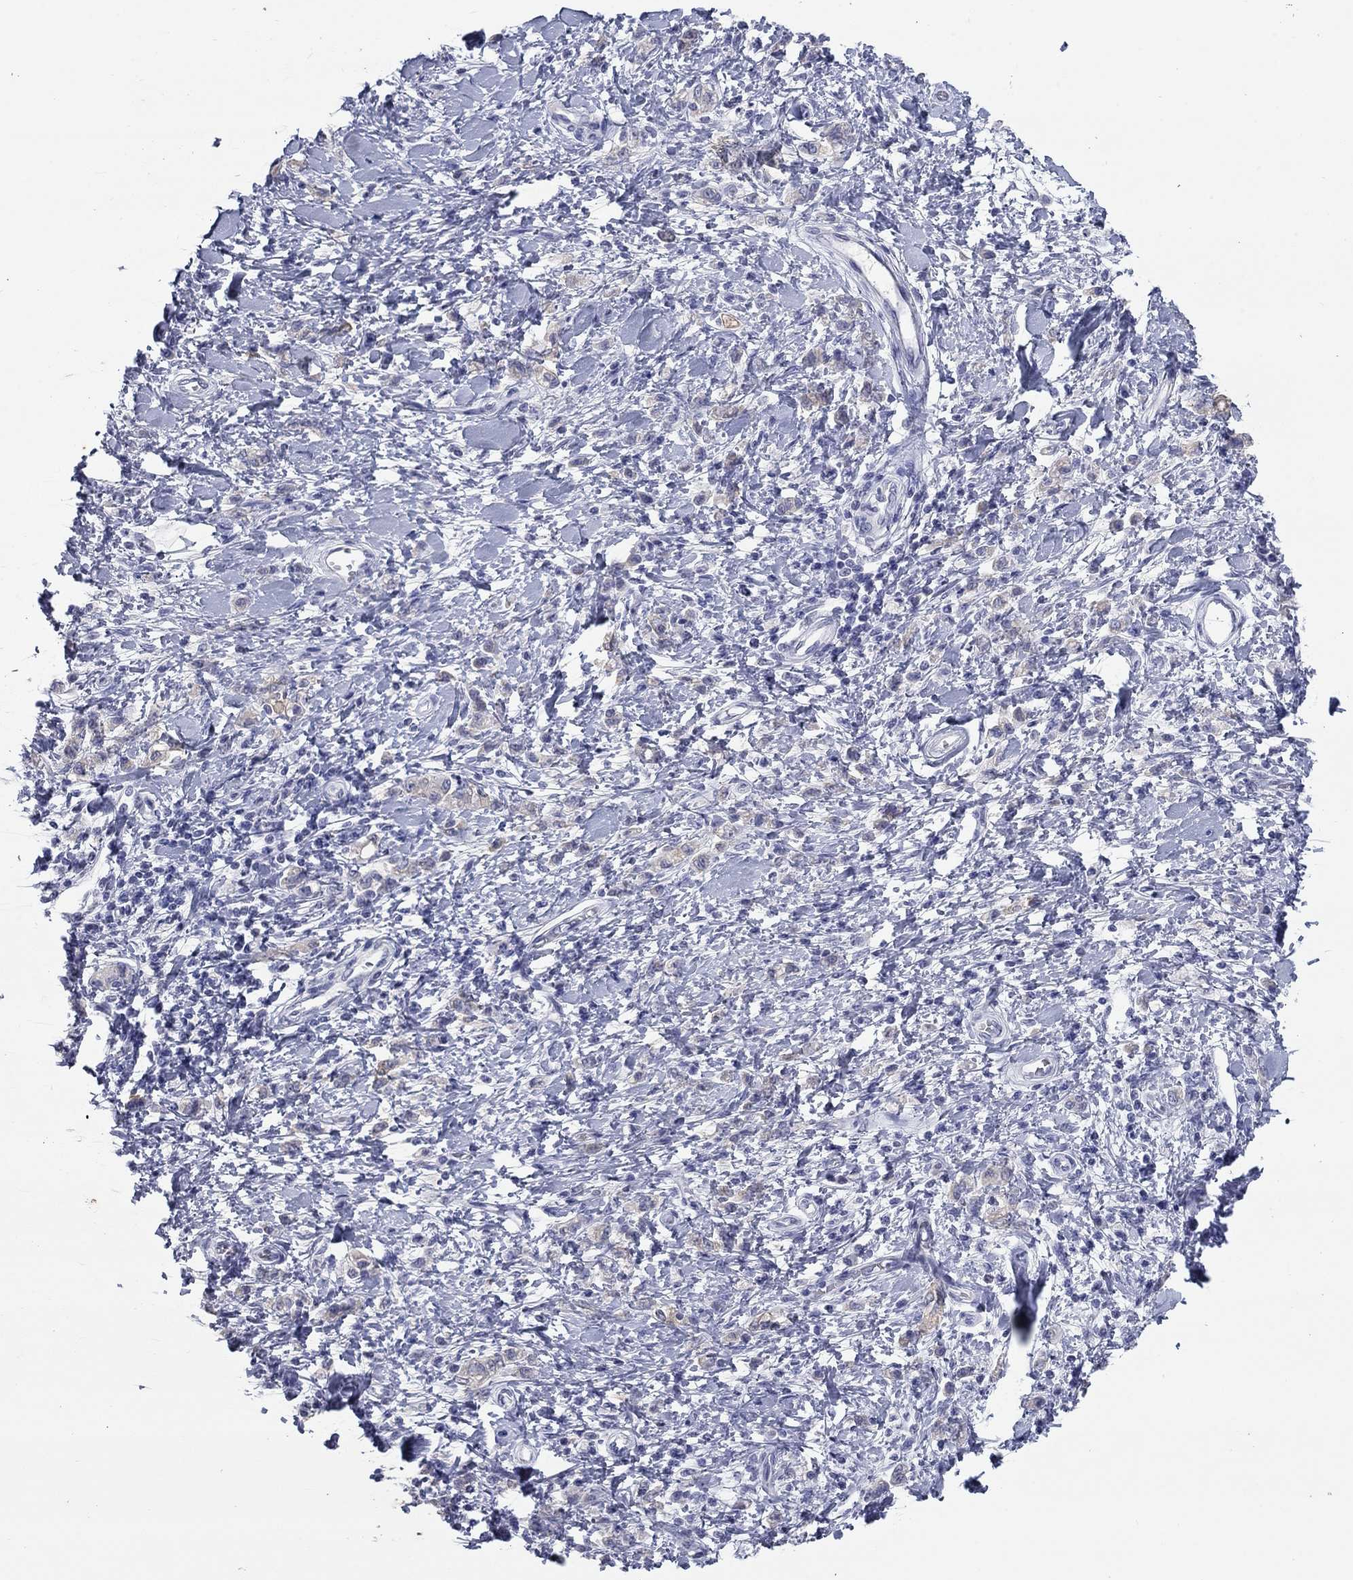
{"staining": {"intensity": "negative", "quantity": "none", "location": "none"}, "tissue": "stomach cancer", "cell_type": "Tumor cells", "image_type": "cancer", "snomed": [{"axis": "morphology", "description": "Adenocarcinoma, NOS"}, {"axis": "topography", "description": "Stomach"}], "caption": "Adenocarcinoma (stomach) was stained to show a protein in brown. There is no significant positivity in tumor cells. (DAB immunohistochemistry with hematoxylin counter stain).", "gene": "KRT75", "patient": {"sex": "male", "age": 77}}